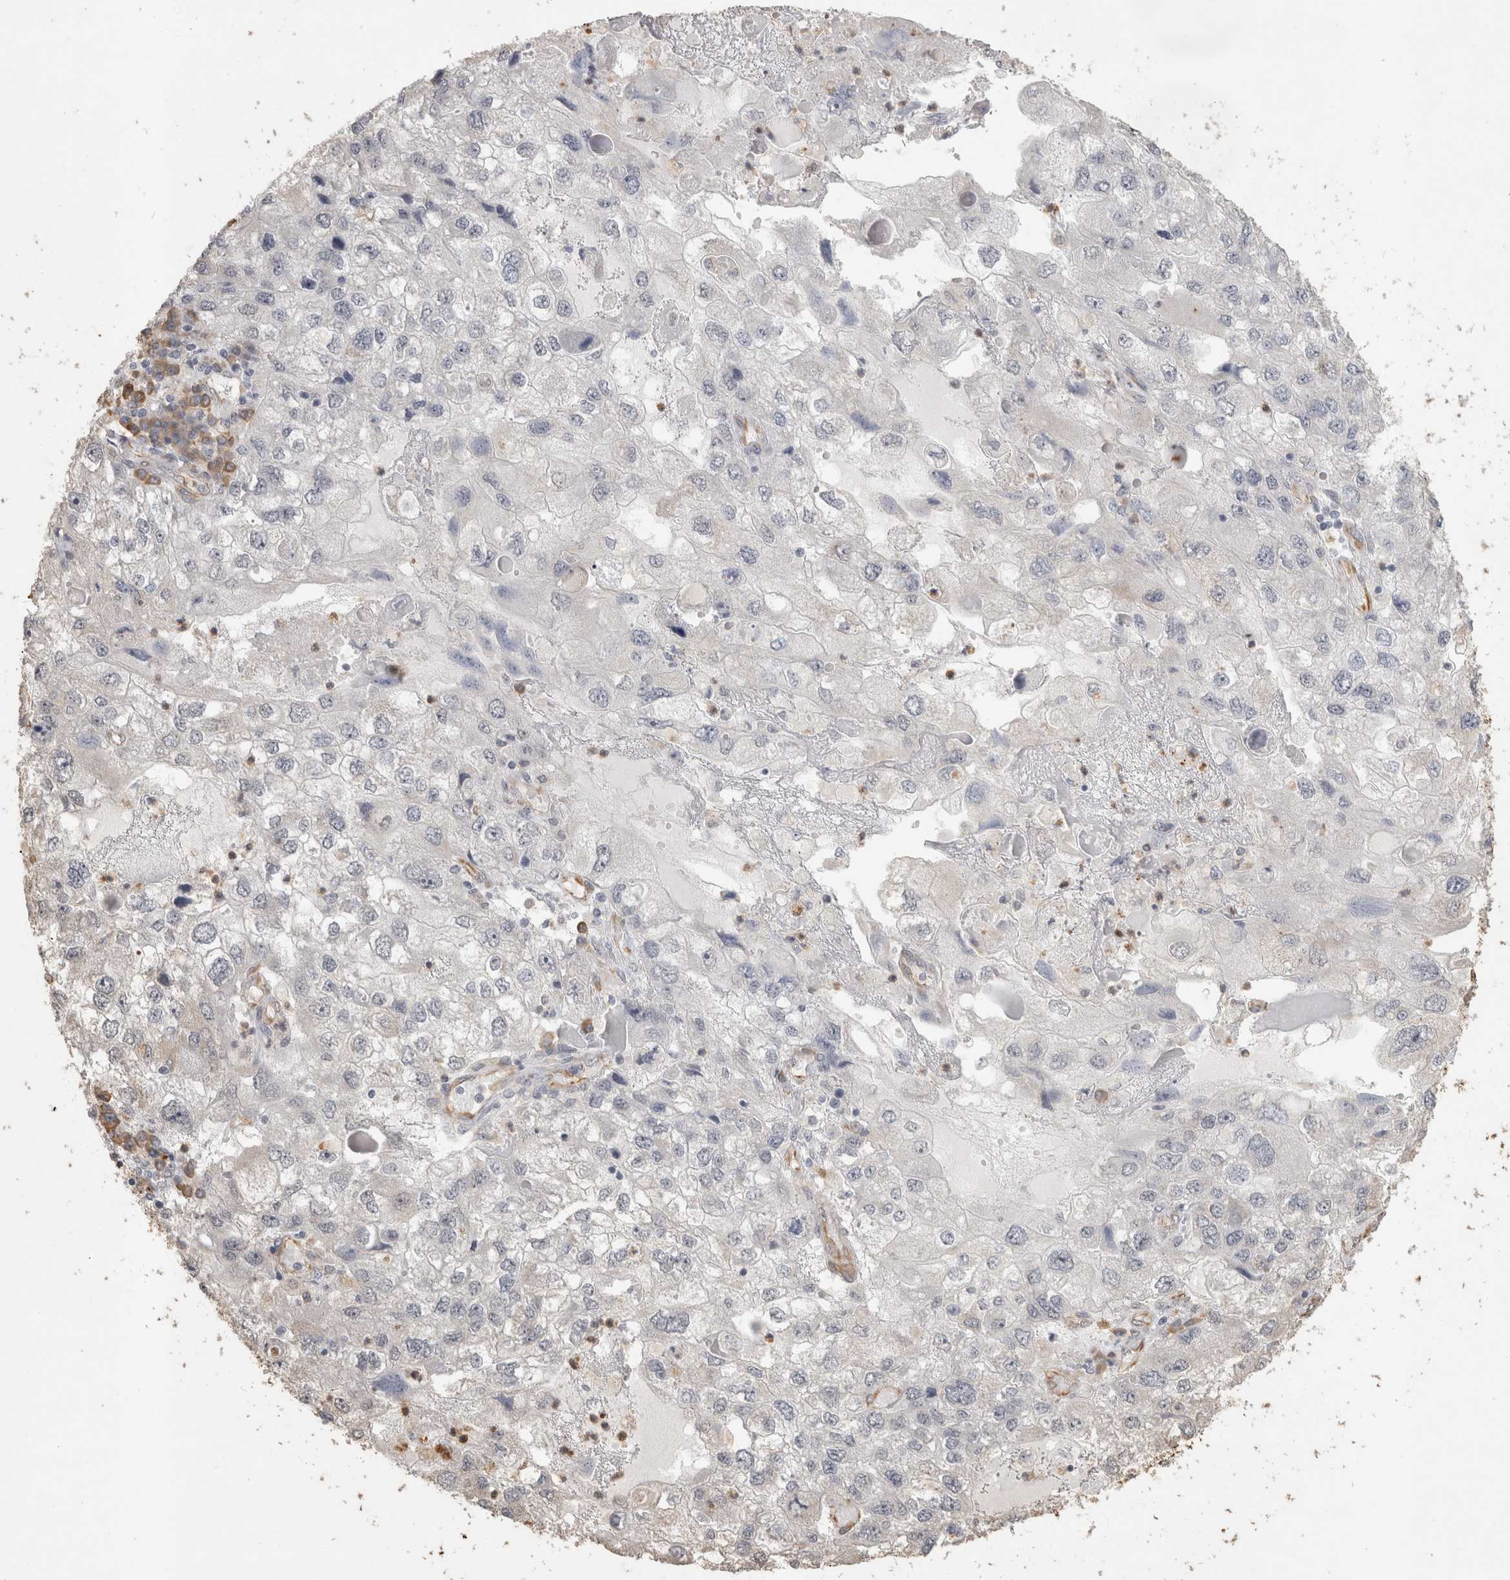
{"staining": {"intensity": "negative", "quantity": "none", "location": "none"}, "tissue": "endometrial cancer", "cell_type": "Tumor cells", "image_type": "cancer", "snomed": [{"axis": "morphology", "description": "Adenocarcinoma, NOS"}, {"axis": "topography", "description": "Endometrium"}], "caption": "Immunohistochemical staining of human endometrial cancer (adenocarcinoma) reveals no significant positivity in tumor cells. (Brightfield microscopy of DAB IHC at high magnification).", "gene": "REPS2", "patient": {"sex": "female", "age": 49}}